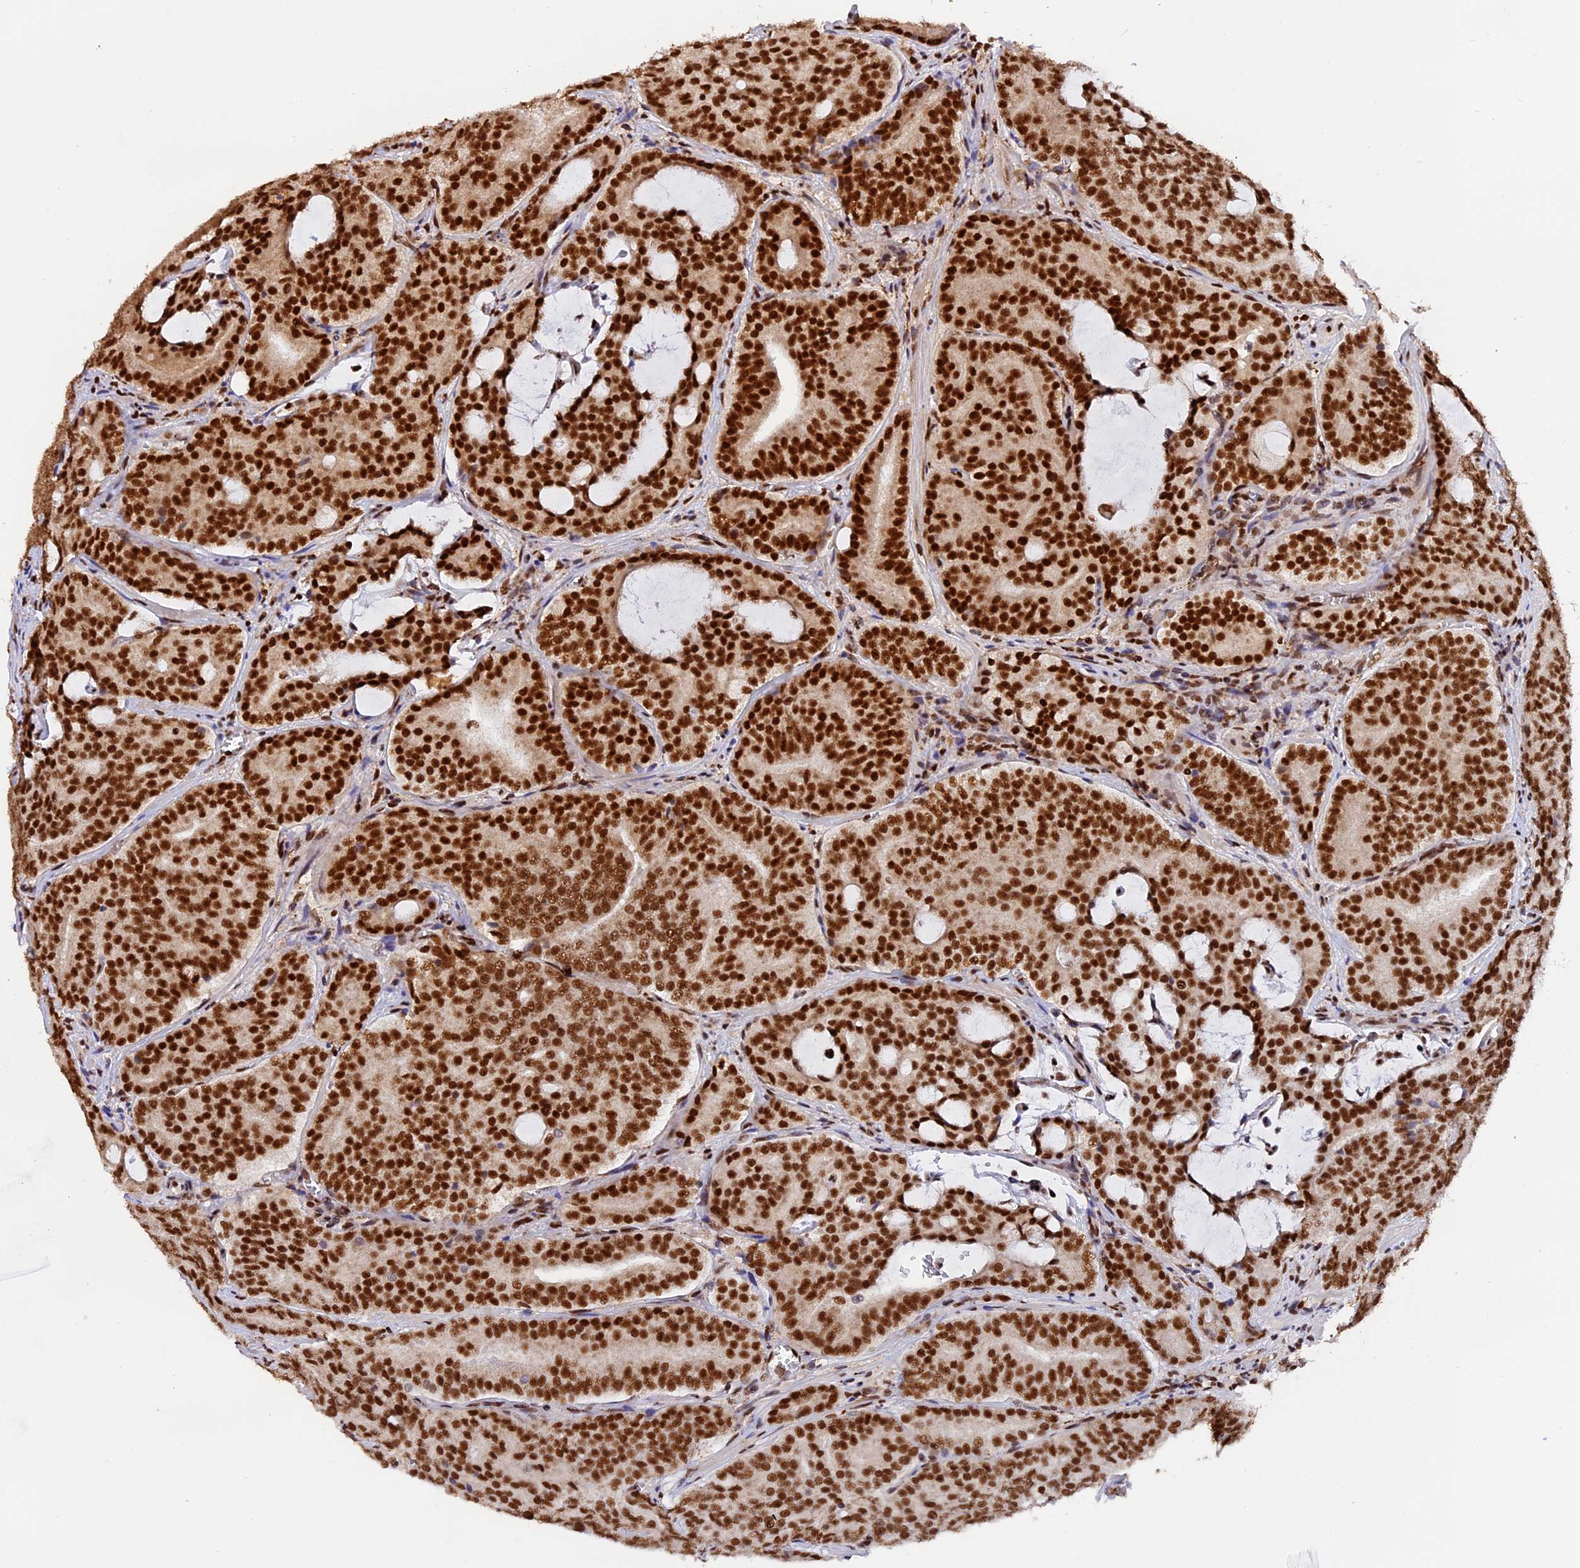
{"staining": {"intensity": "strong", "quantity": ">75%", "location": "nuclear"}, "tissue": "prostate cancer", "cell_type": "Tumor cells", "image_type": "cancer", "snomed": [{"axis": "morphology", "description": "Adenocarcinoma, High grade"}, {"axis": "topography", "description": "Prostate"}], "caption": "High-grade adenocarcinoma (prostate) tissue displays strong nuclear positivity in about >75% of tumor cells, visualized by immunohistochemistry.", "gene": "RAMAC", "patient": {"sex": "male", "age": 55}}